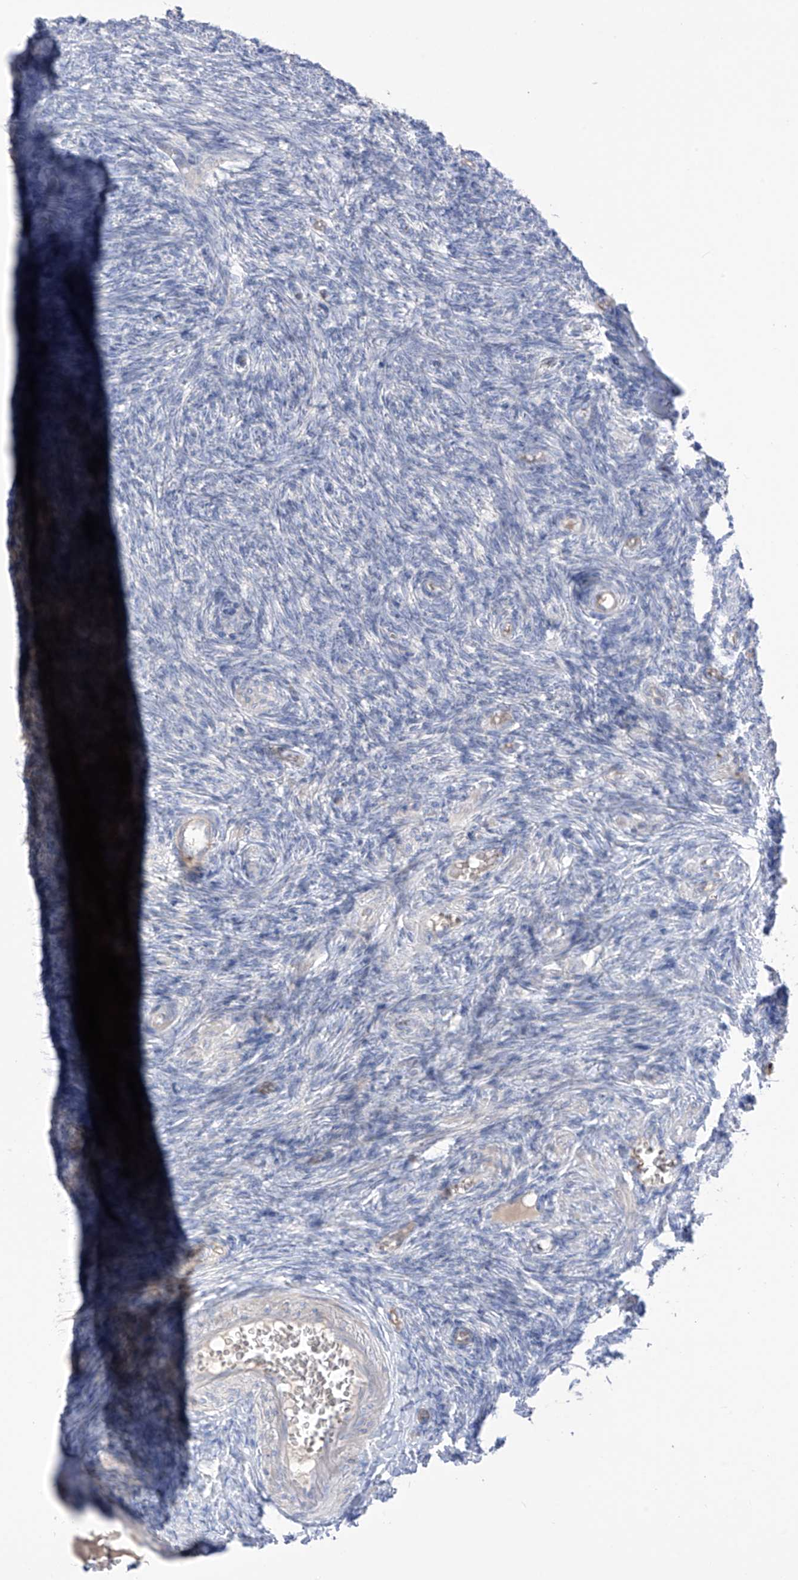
{"staining": {"intensity": "negative", "quantity": "none", "location": "none"}, "tissue": "ovary", "cell_type": "Ovarian stroma cells", "image_type": "normal", "snomed": [{"axis": "morphology", "description": "Normal tissue, NOS"}, {"axis": "topography", "description": "Ovary"}], "caption": "High magnification brightfield microscopy of normal ovary stained with DAB (brown) and counterstained with hematoxylin (blue): ovarian stroma cells show no significant positivity.", "gene": "ASPRV1", "patient": {"sex": "female", "age": 27}}